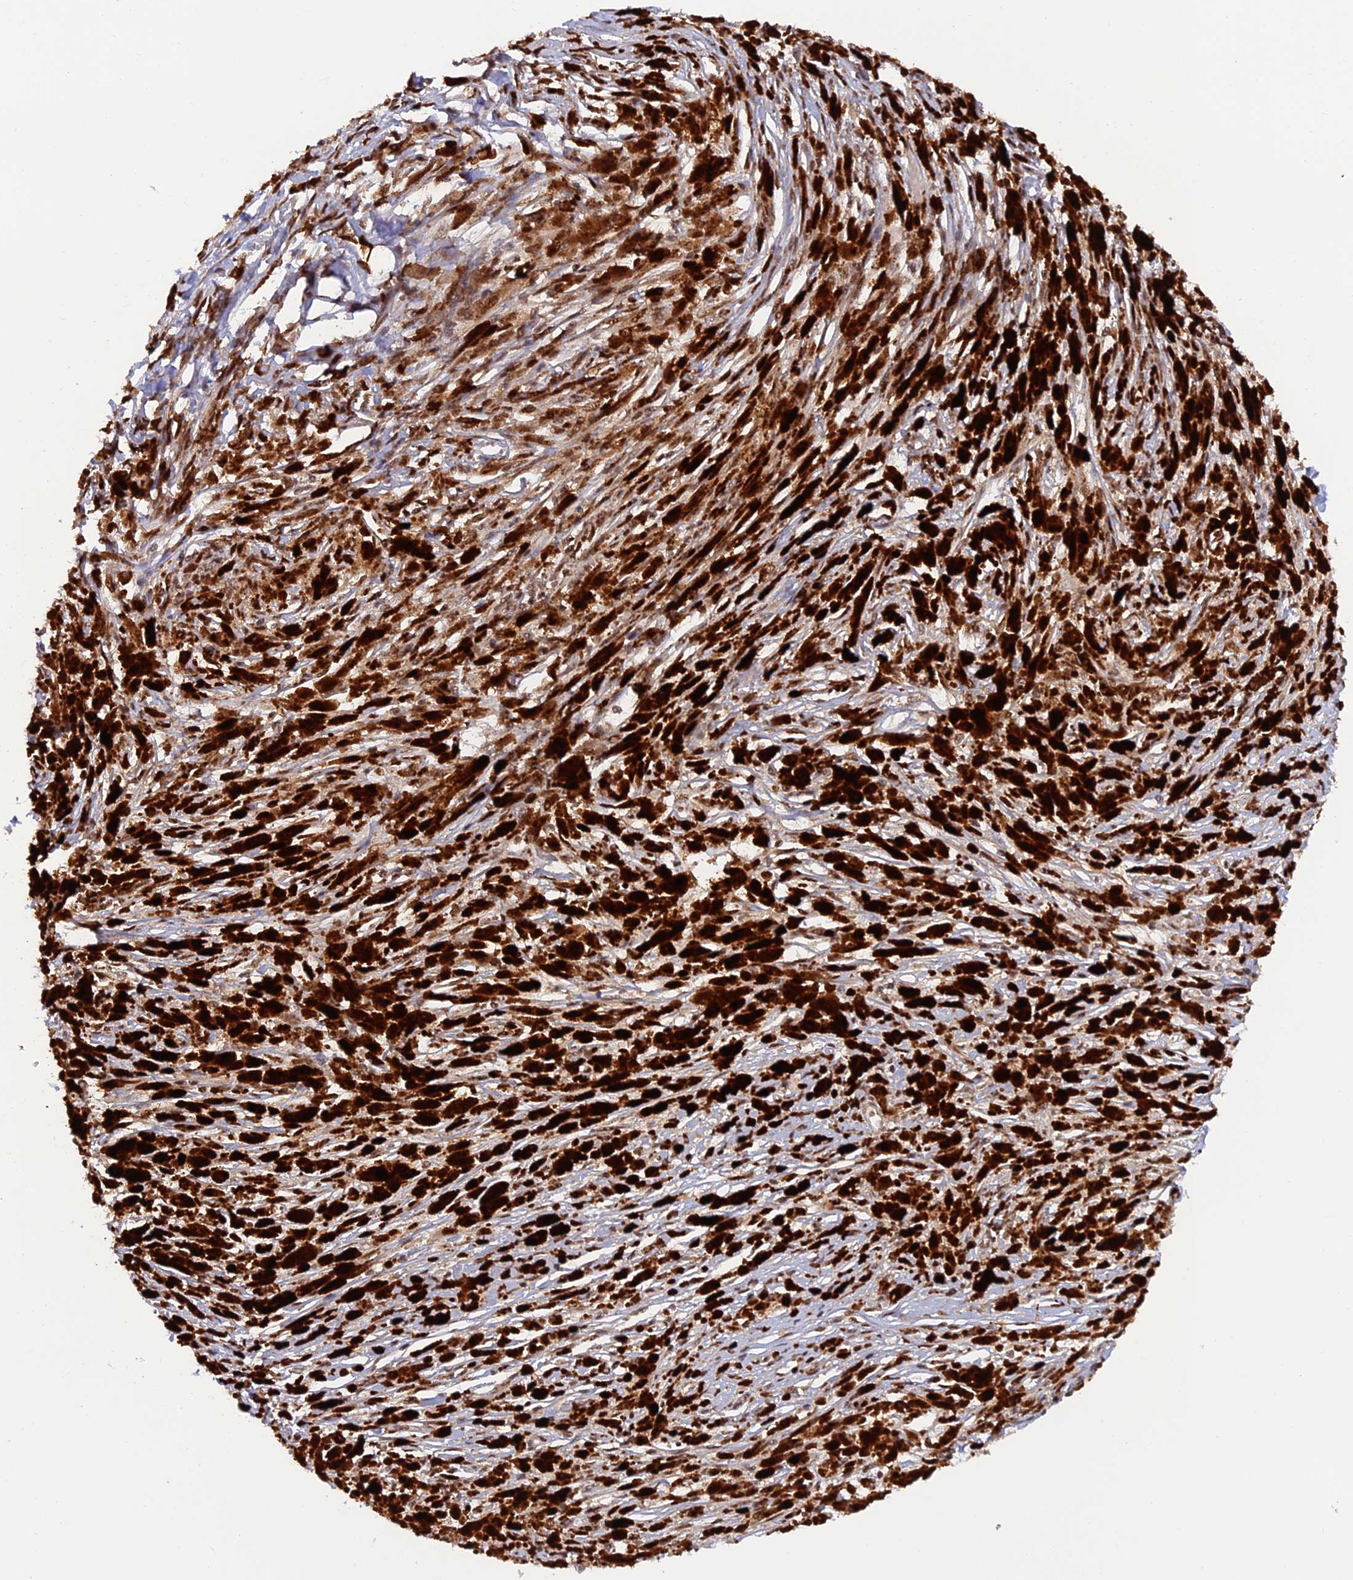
{"staining": {"intensity": "moderate", "quantity": ">75%", "location": "nuclear"}, "tissue": "melanoma", "cell_type": "Tumor cells", "image_type": "cancer", "snomed": [{"axis": "morphology", "description": "Malignant melanoma, NOS"}, {"axis": "topography", "description": "Skin"}], "caption": "Immunohistochemical staining of human malignant melanoma shows medium levels of moderate nuclear staining in approximately >75% of tumor cells. The protein is stained brown, and the nuclei are stained in blue (DAB (3,3'-diaminobenzidine) IHC with brightfield microscopy, high magnification).", "gene": "ZNF565", "patient": {"sex": "female", "age": 52}}